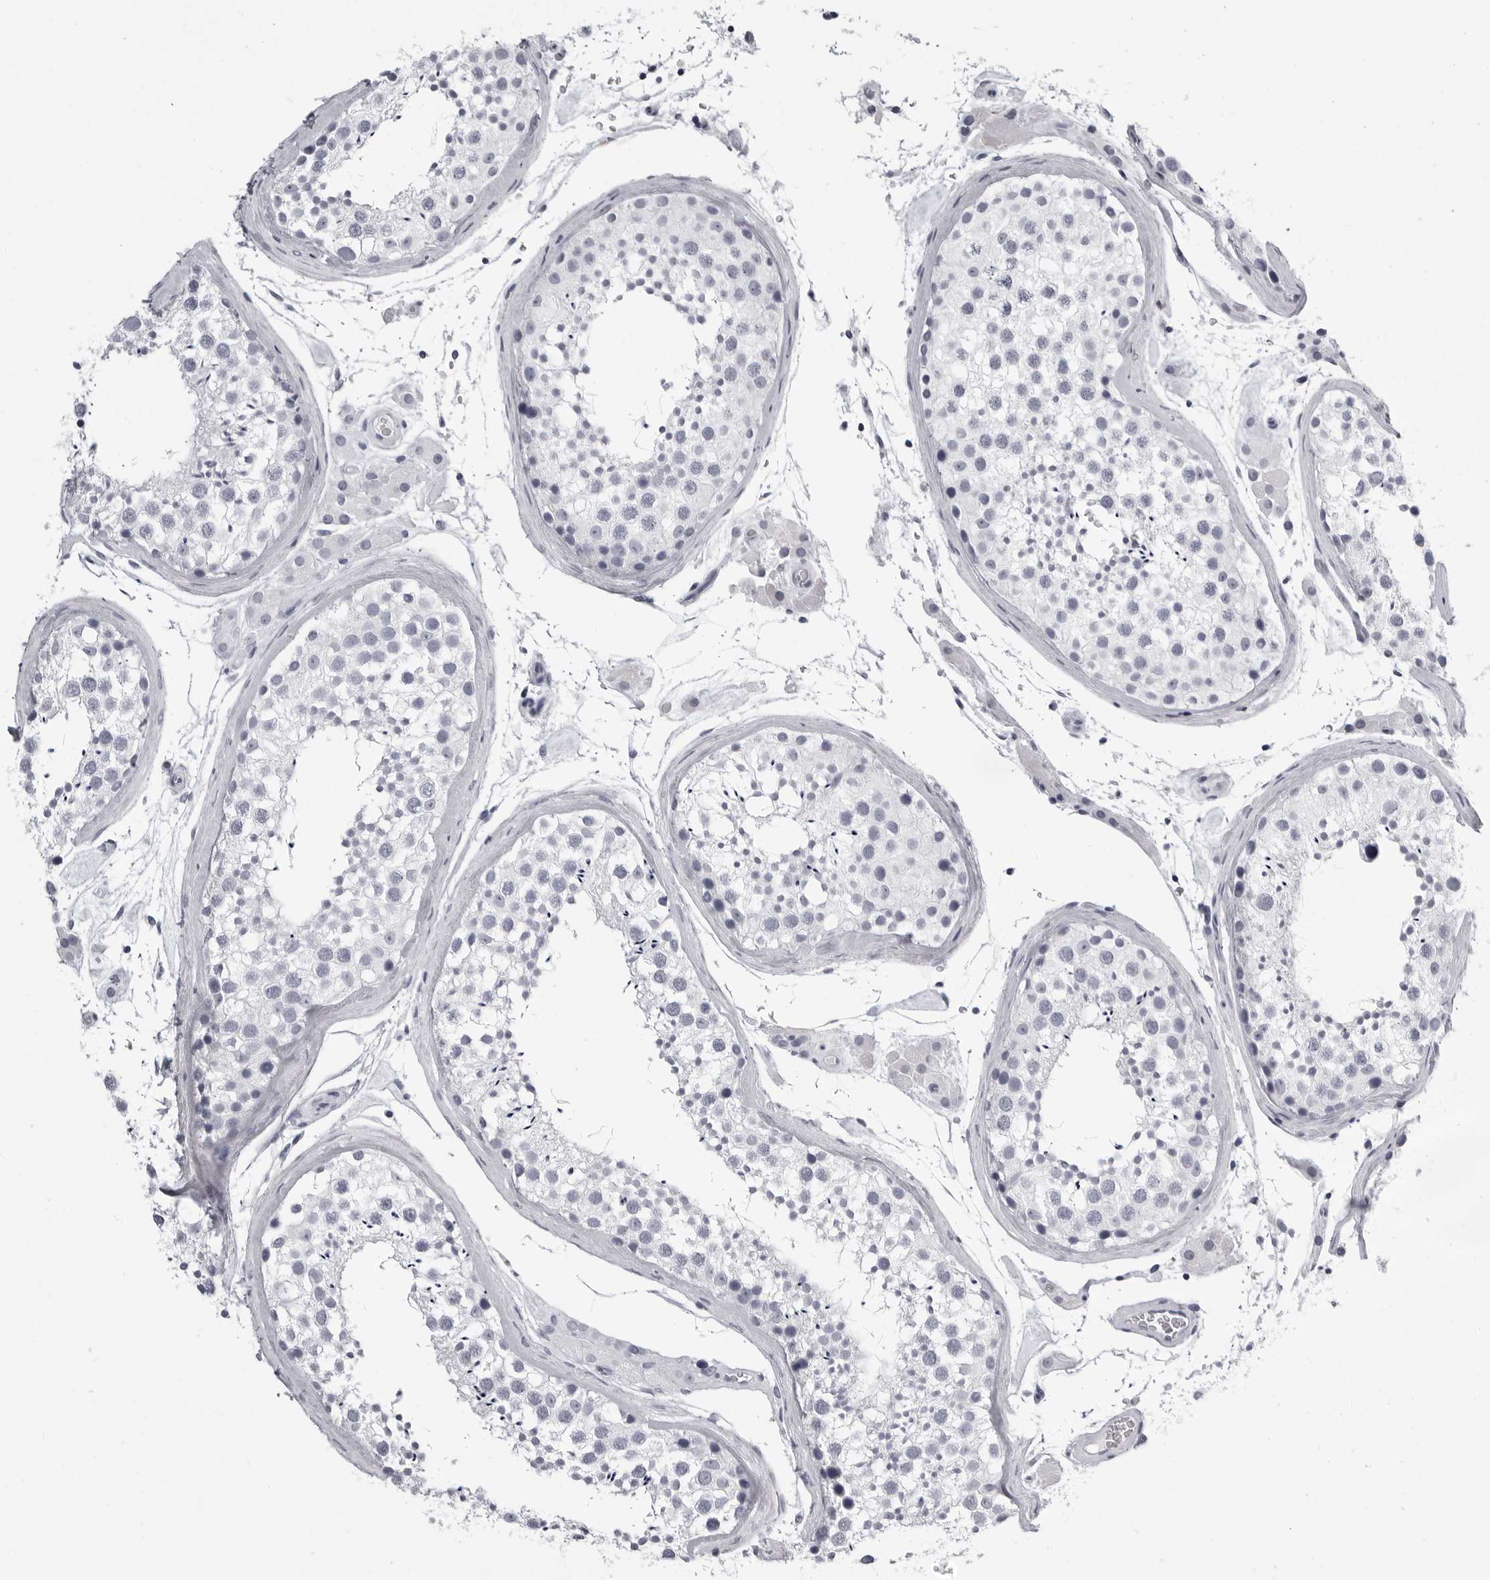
{"staining": {"intensity": "negative", "quantity": "none", "location": "none"}, "tissue": "testis", "cell_type": "Cells in seminiferous ducts", "image_type": "normal", "snomed": [{"axis": "morphology", "description": "Normal tissue, NOS"}, {"axis": "topography", "description": "Testis"}], "caption": "Cells in seminiferous ducts show no significant staining in unremarkable testis. The staining was performed using DAB to visualize the protein expression in brown, while the nuclei were stained in blue with hematoxylin (Magnification: 20x).", "gene": "BPIFA1", "patient": {"sex": "male", "age": 46}}